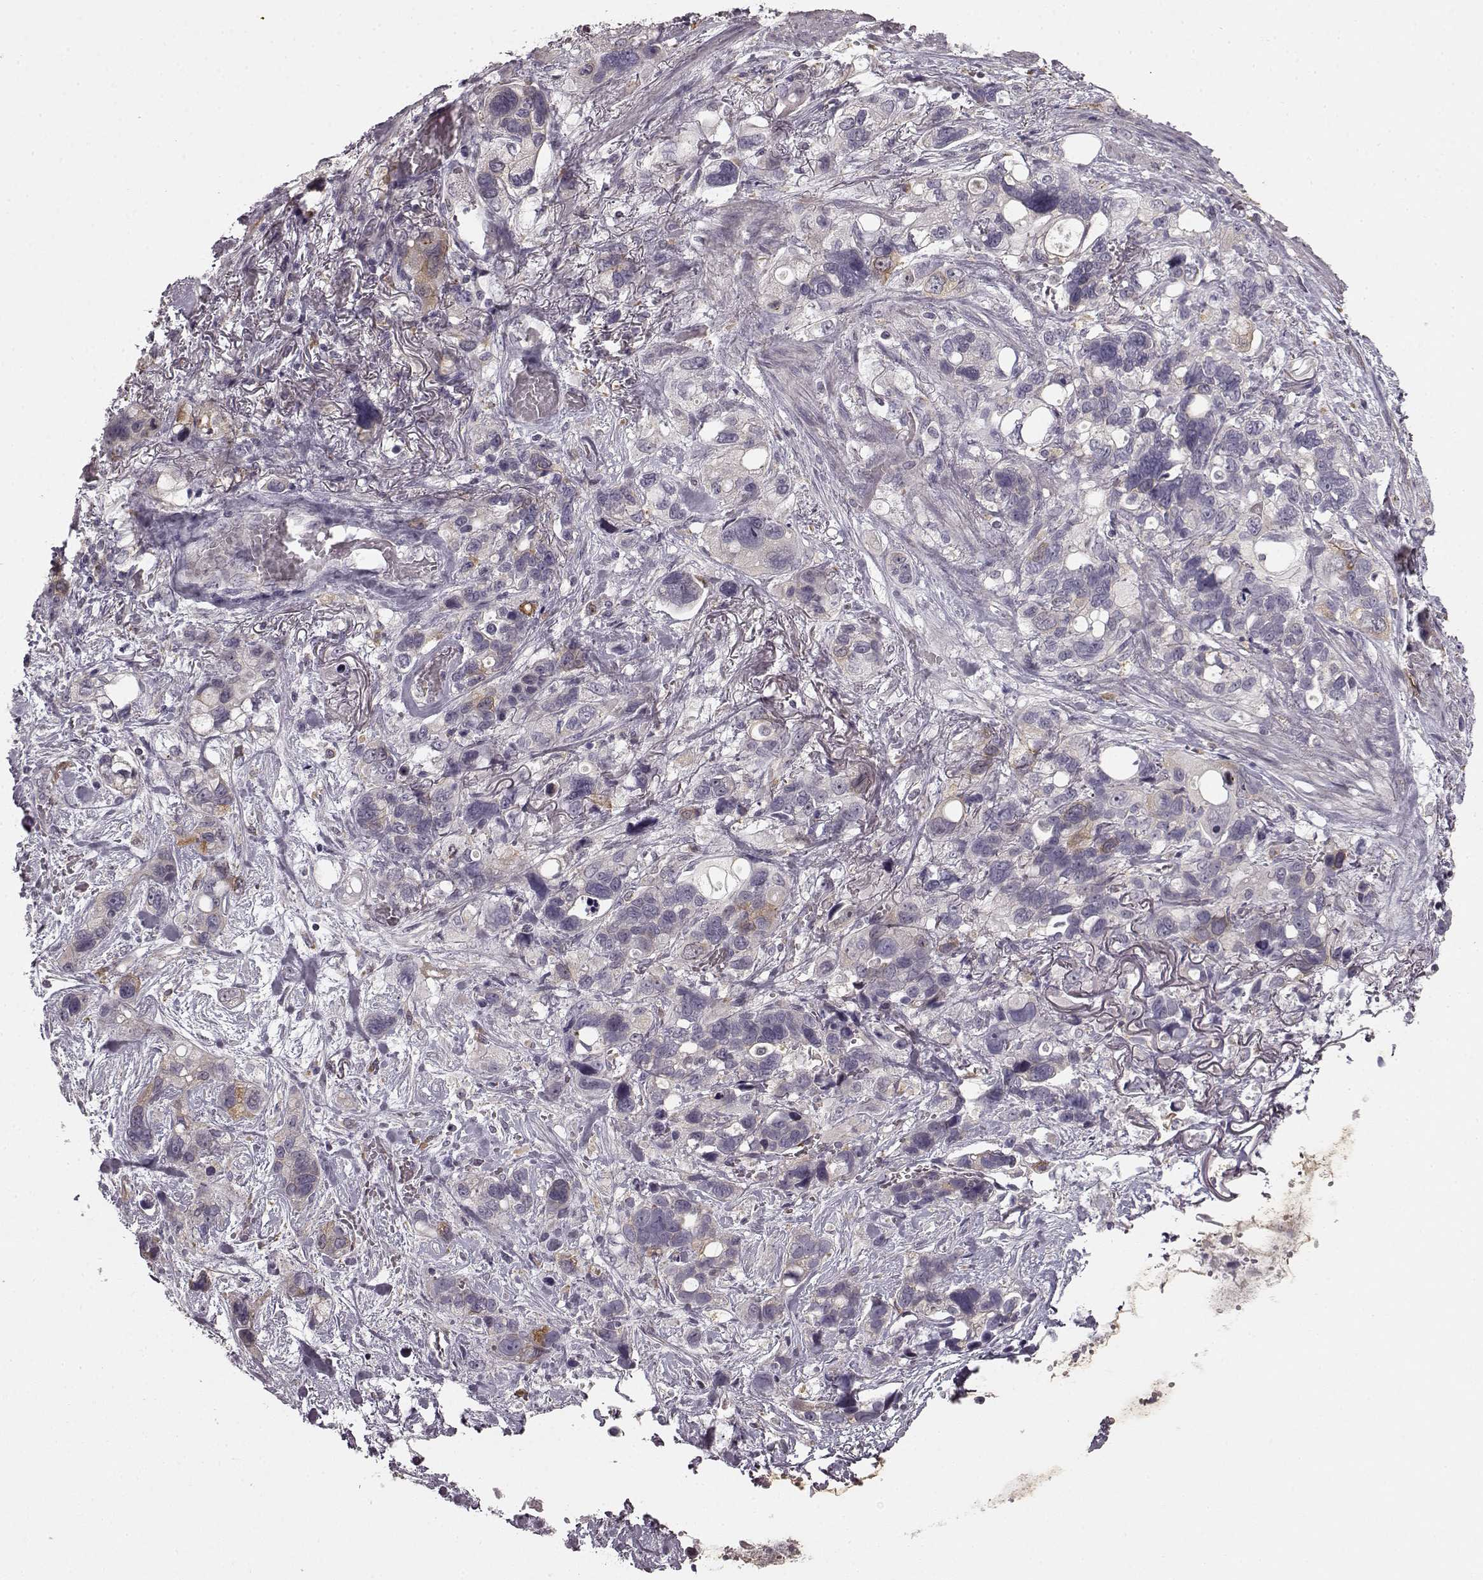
{"staining": {"intensity": "weak", "quantity": "<25%", "location": "cytoplasmic/membranous"}, "tissue": "stomach cancer", "cell_type": "Tumor cells", "image_type": "cancer", "snomed": [{"axis": "morphology", "description": "Adenocarcinoma, NOS"}, {"axis": "topography", "description": "Stomach, upper"}], "caption": "Stomach cancer stained for a protein using immunohistochemistry exhibits no positivity tumor cells.", "gene": "HMMR", "patient": {"sex": "female", "age": 81}}